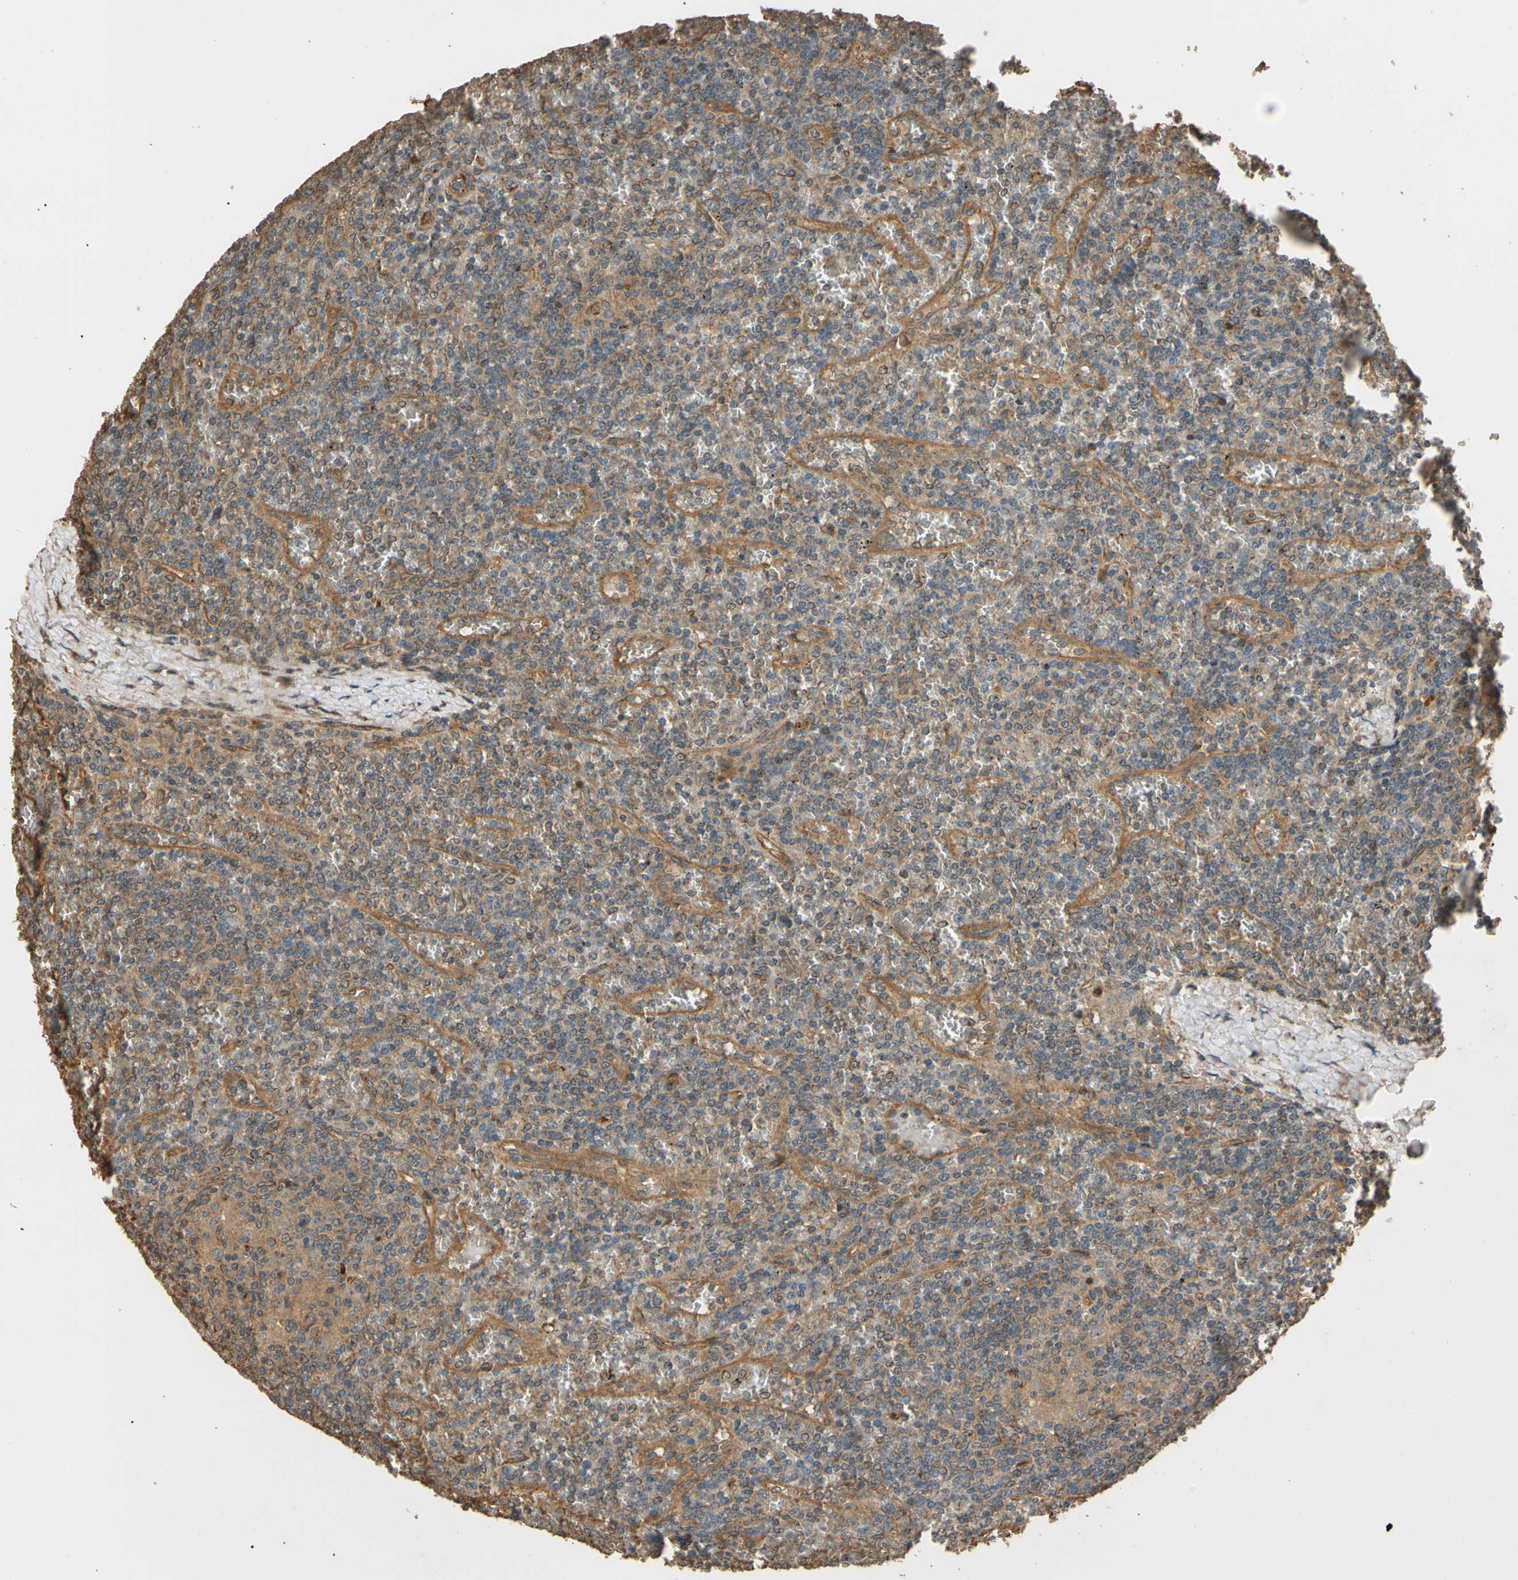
{"staining": {"intensity": "weak", "quantity": "<25%", "location": "cytoplasmic/membranous"}, "tissue": "lymphoma", "cell_type": "Tumor cells", "image_type": "cancer", "snomed": [{"axis": "morphology", "description": "Malignant lymphoma, non-Hodgkin's type, Low grade"}, {"axis": "topography", "description": "Spleen"}], "caption": "This is an immunohistochemistry (IHC) image of human low-grade malignant lymphoma, non-Hodgkin's type. There is no positivity in tumor cells.", "gene": "MGRN1", "patient": {"sex": "female", "age": 19}}